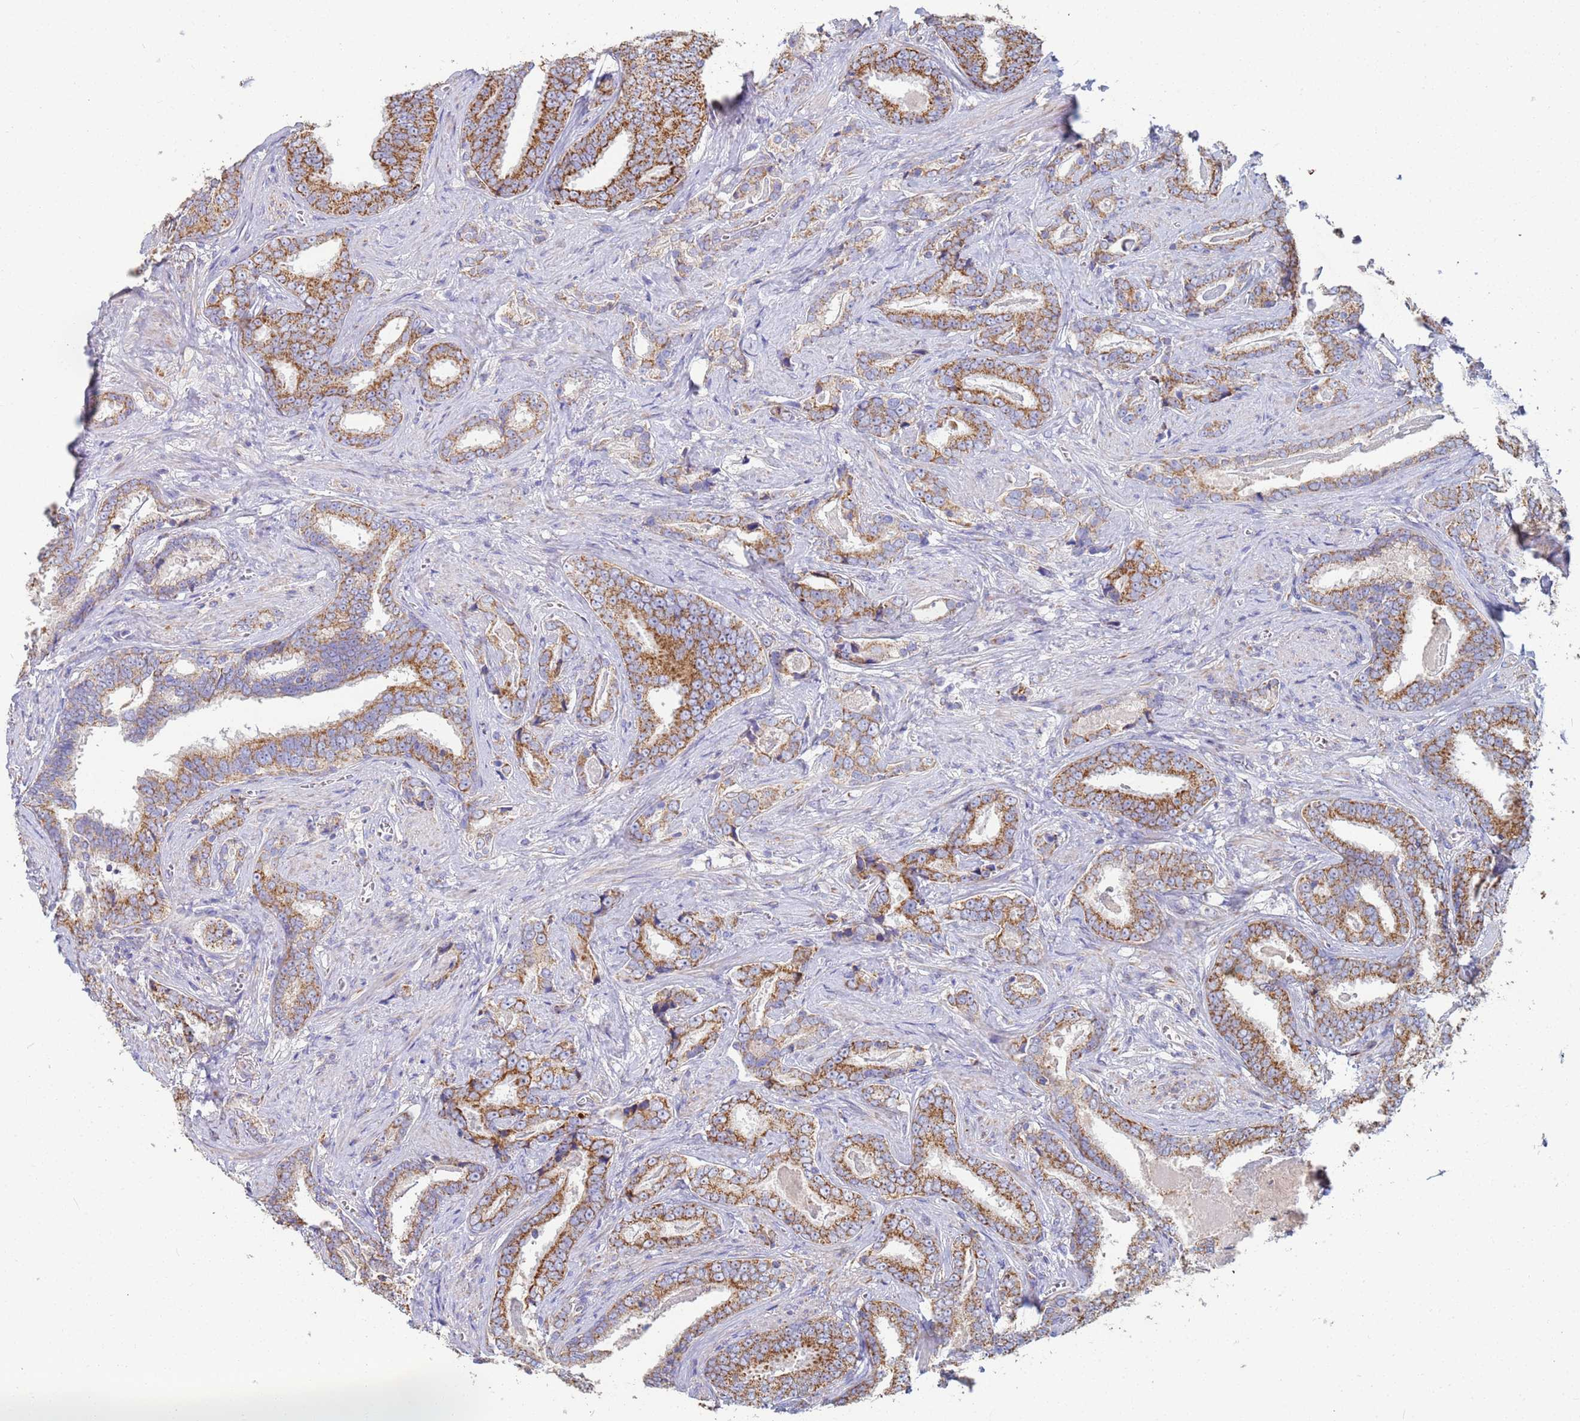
{"staining": {"intensity": "moderate", "quantity": ">75%", "location": "cytoplasmic/membranous"}, "tissue": "prostate cancer", "cell_type": "Tumor cells", "image_type": "cancer", "snomed": [{"axis": "morphology", "description": "Adenocarcinoma, High grade"}, {"axis": "topography", "description": "Prostate"}], "caption": "Prostate cancer stained for a protein shows moderate cytoplasmic/membranous positivity in tumor cells.", "gene": "UQCRH", "patient": {"sex": "male", "age": 67}}